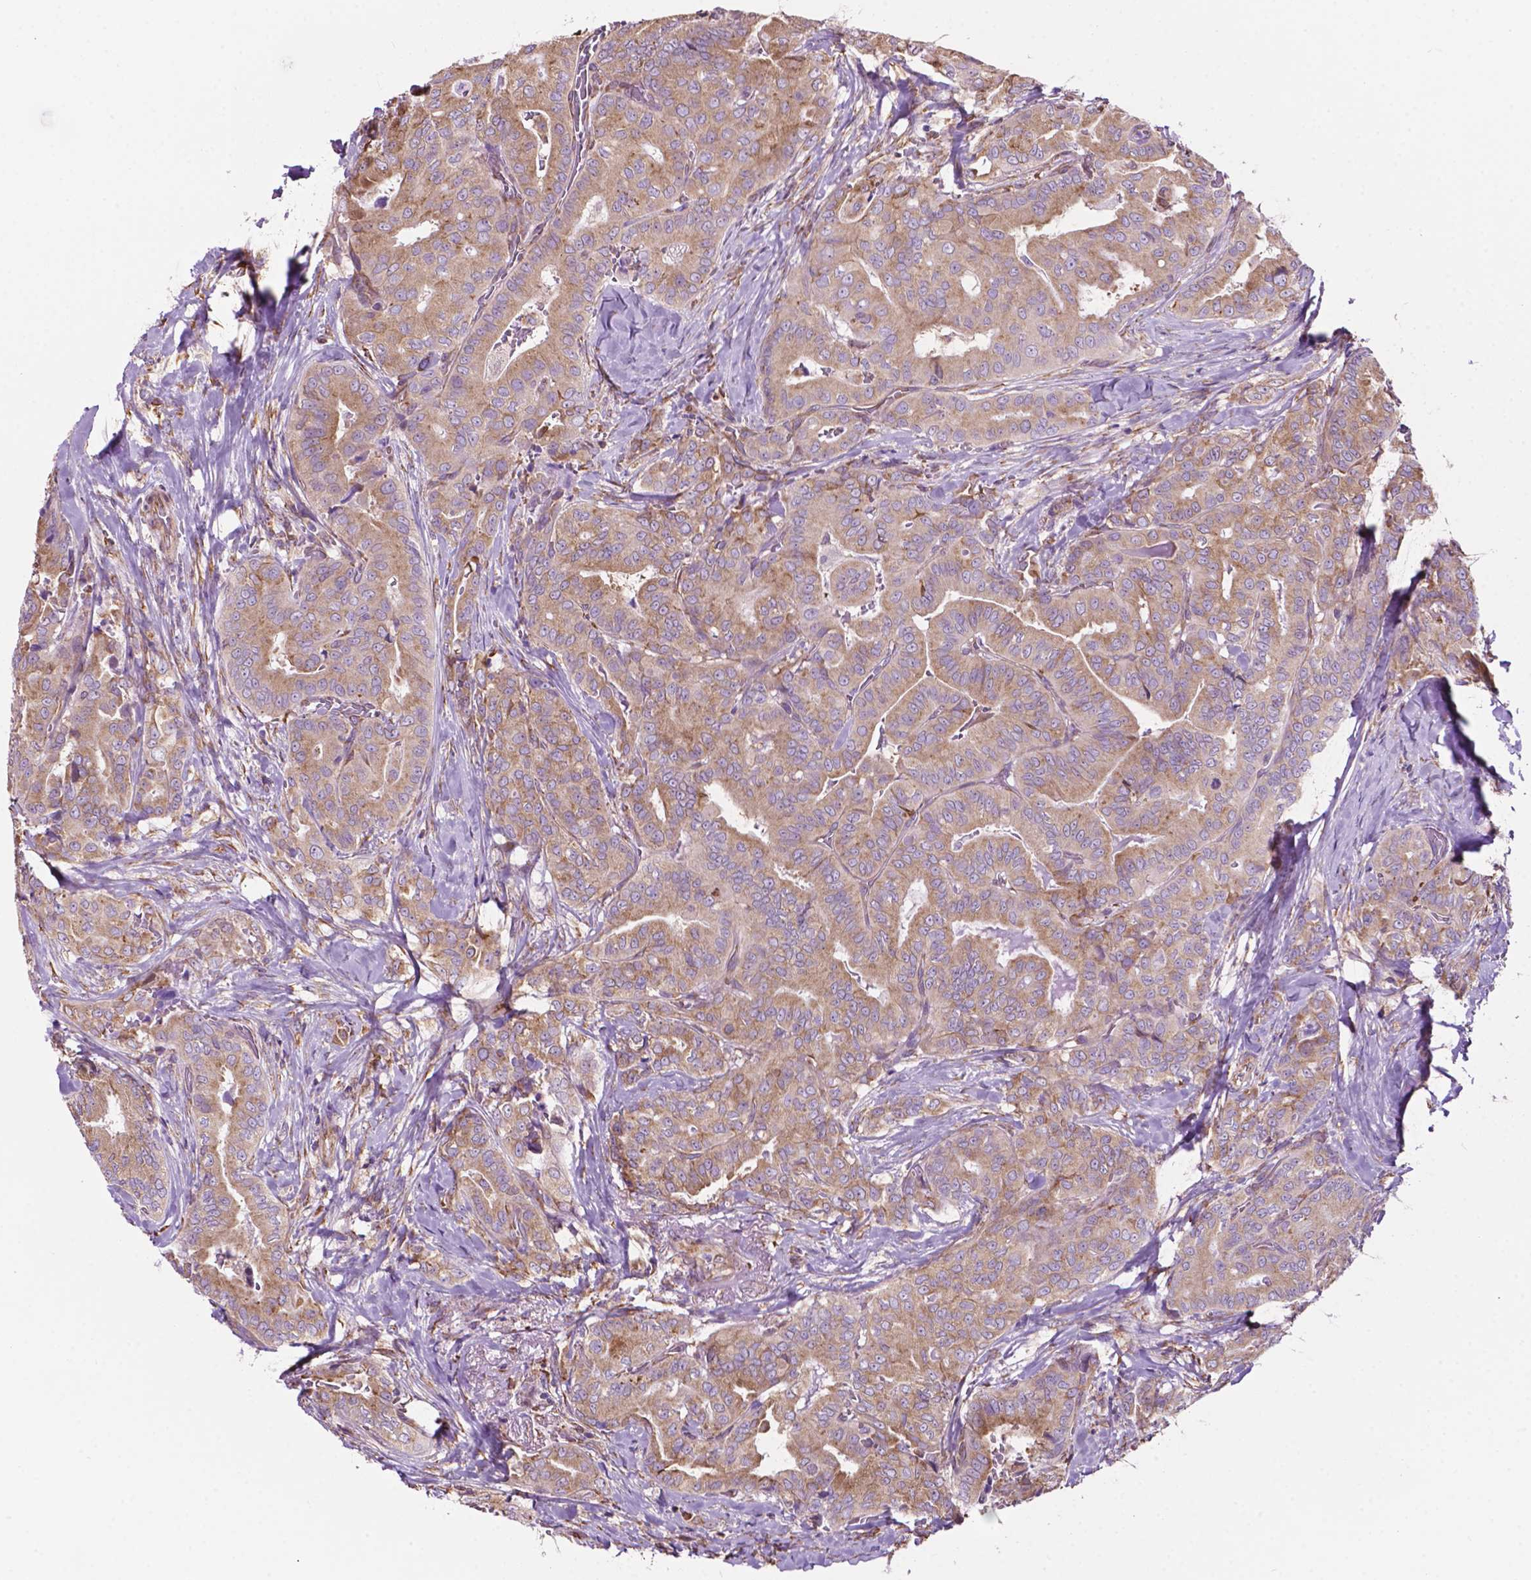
{"staining": {"intensity": "moderate", "quantity": ">75%", "location": "cytoplasmic/membranous"}, "tissue": "thyroid cancer", "cell_type": "Tumor cells", "image_type": "cancer", "snomed": [{"axis": "morphology", "description": "Papillary adenocarcinoma, NOS"}, {"axis": "topography", "description": "Thyroid gland"}], "caption": "A medium amount of moderate cytoplasmic/membranous positivity is present in approximately >75% of tumor cells in thyroid papillary adenocarcinoma tissue. The staining was performed using DAB, with brown indicating positive protein expression. Nuclei are stained blue with hematoxylin.", "gene": "RPL29", "patient": {"sex": "male", "age": 61}}